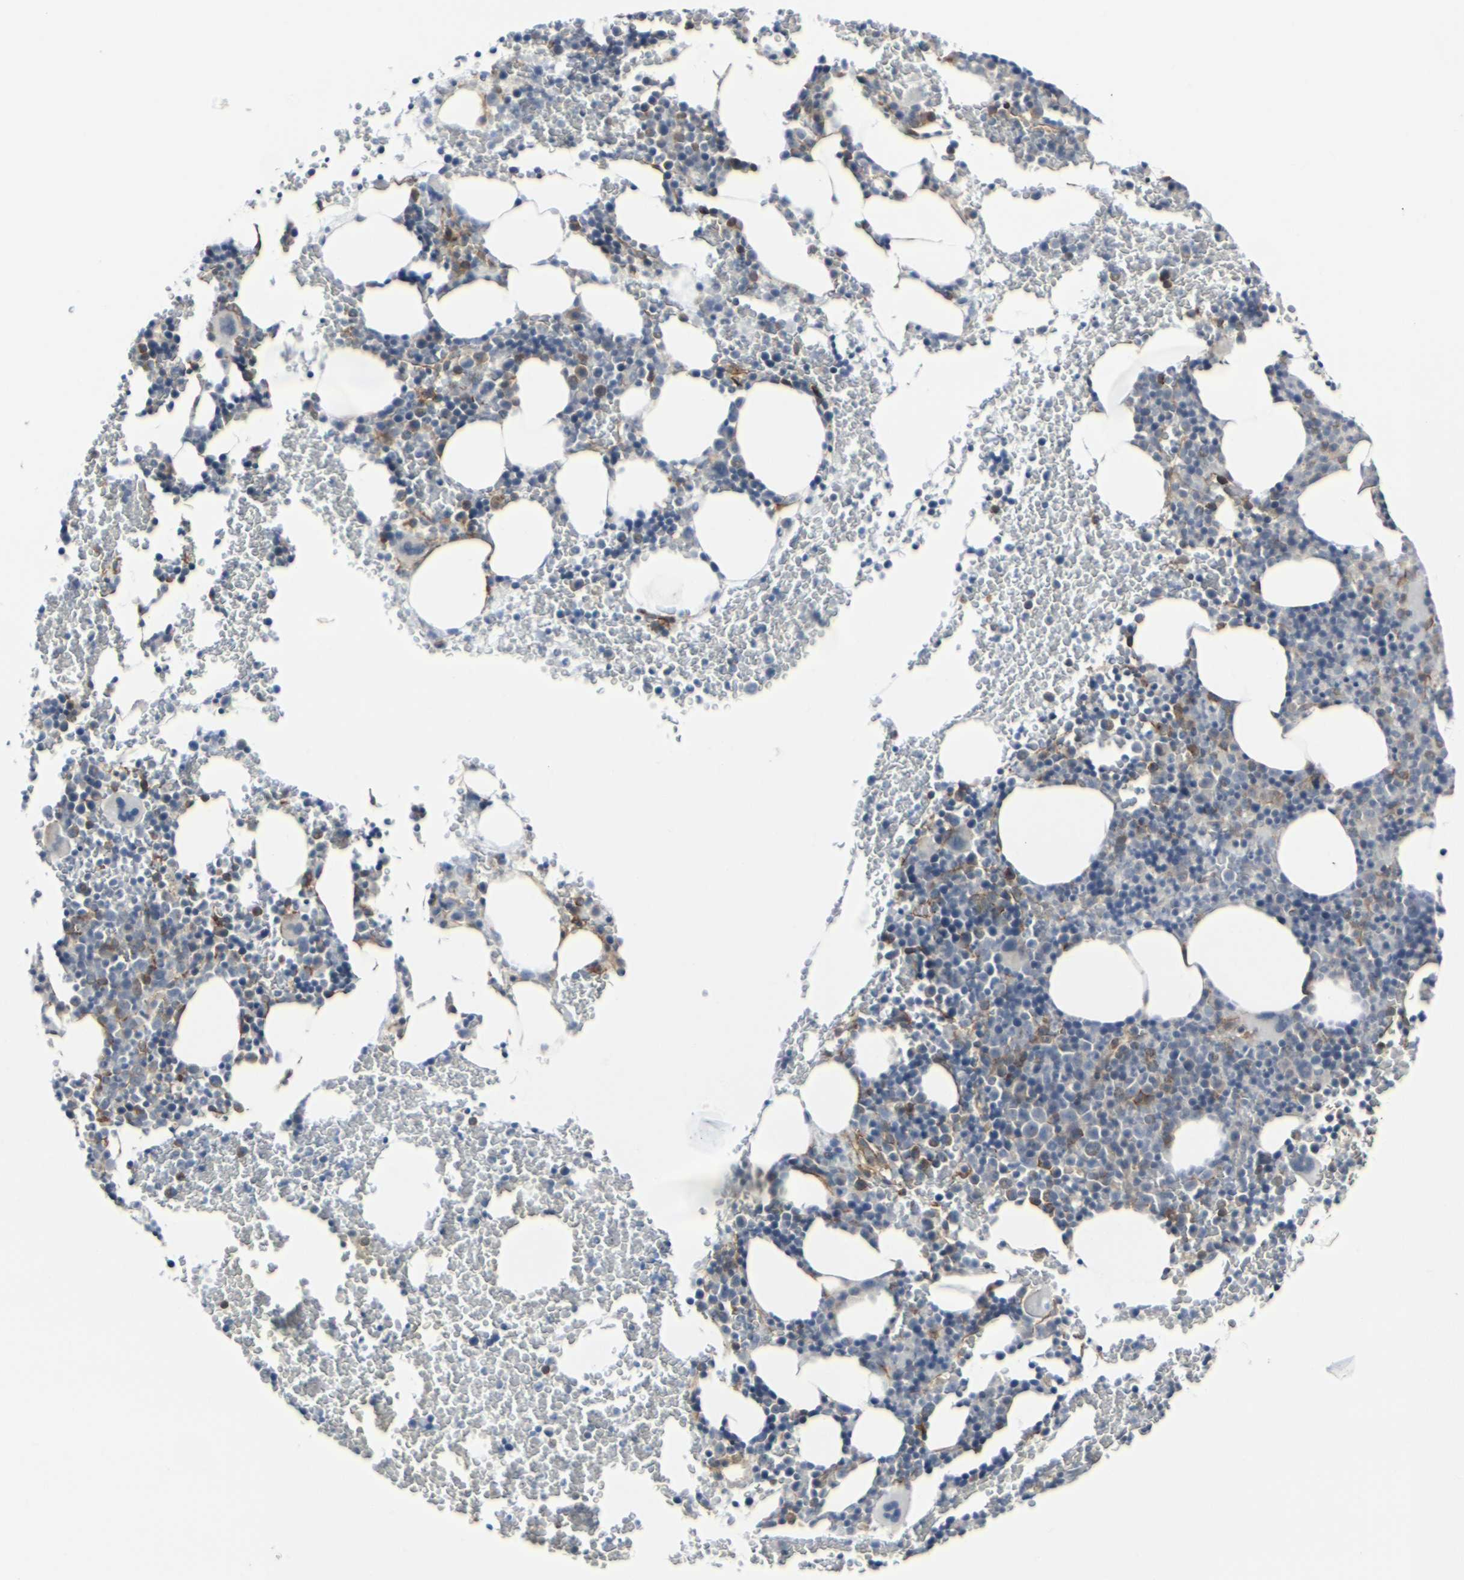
{"staining": {"intensity": "moderate", "quantity": "<25%", "location": "cytoplasmic/membranous"}, "tissue": "bone marrow", "cell_type": "Hematopoietic cells", "image_type": "normal", "snomed": [{"axis": "morphology", "description": "Normal tissue, NOS"}, {"axis": "morphology", "description": "Inflammation, NOS"}, {"axis": "topography", "description": "Bone marrow"}], "caption": "A brown stain labels moderate cytoplasmic/membranous expression of a protein in hematopoietic cells of unremarkable human bone marrow. Using DAB (brown) and hematoxylin (blue) stains, captured at high magnification using brightfield microscopy.", "gene": "MYOF", "patient": {"sex": "female", "age": 70}}